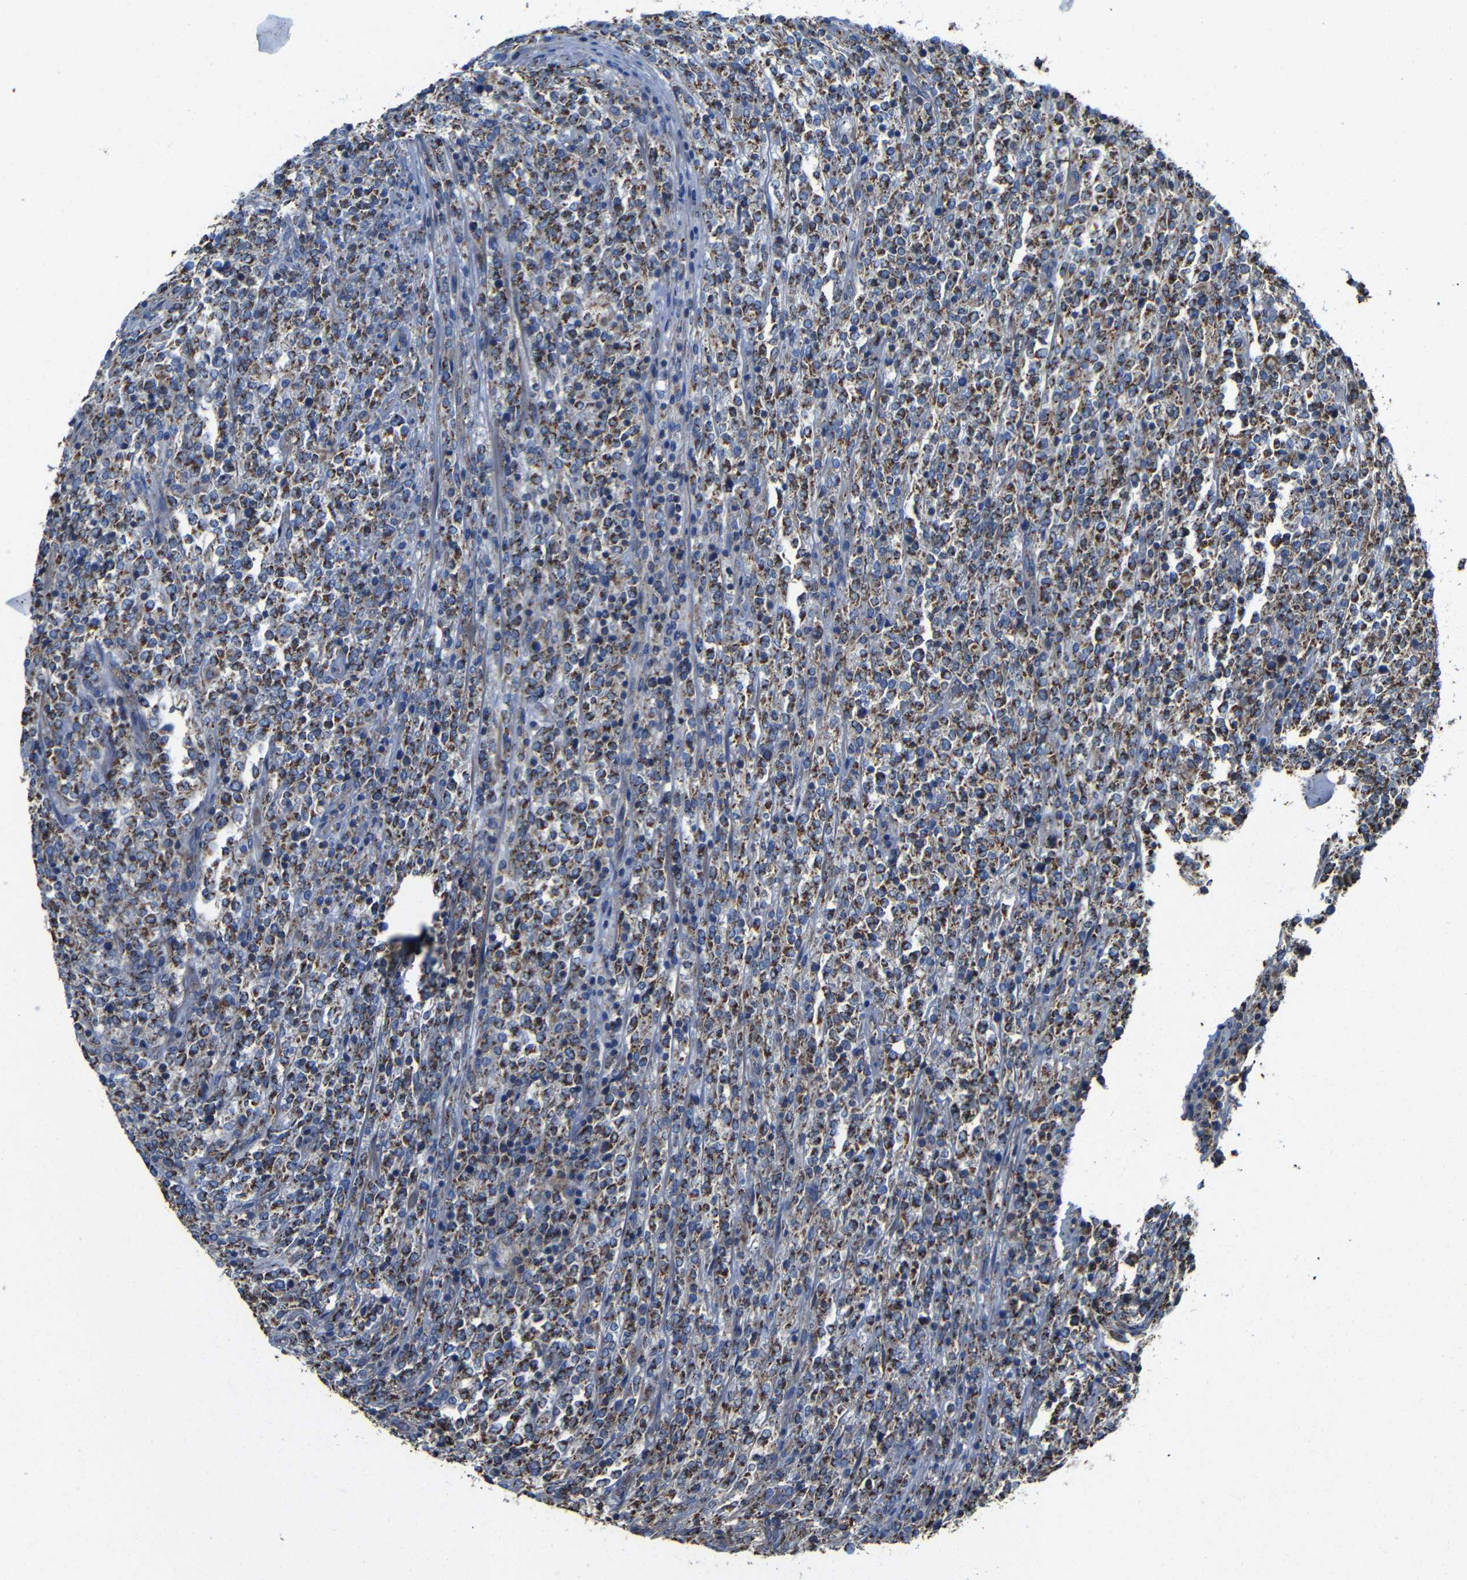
{"staining": {"intensity": "strong", "quantity": ">75%", "location": "cytoplasmic/membranous"}, "tissue": "lymphoma", "cell_type": "Tumor cells", "image_type": "cancer", "snomed": [{"axis": "morphology", "description": "Malignant lymphoma, non-Hodgkin's type, High grade"}, {"axis": "topography", "description": "Soft tissue"}], "caption": "The immunohistochemical stain labels strong cytoplasmic/membranous staining in tumor cells of lymphoma tissue.", "gene": "INTS6L", "patient": {"sex": "male", "age": 18}}